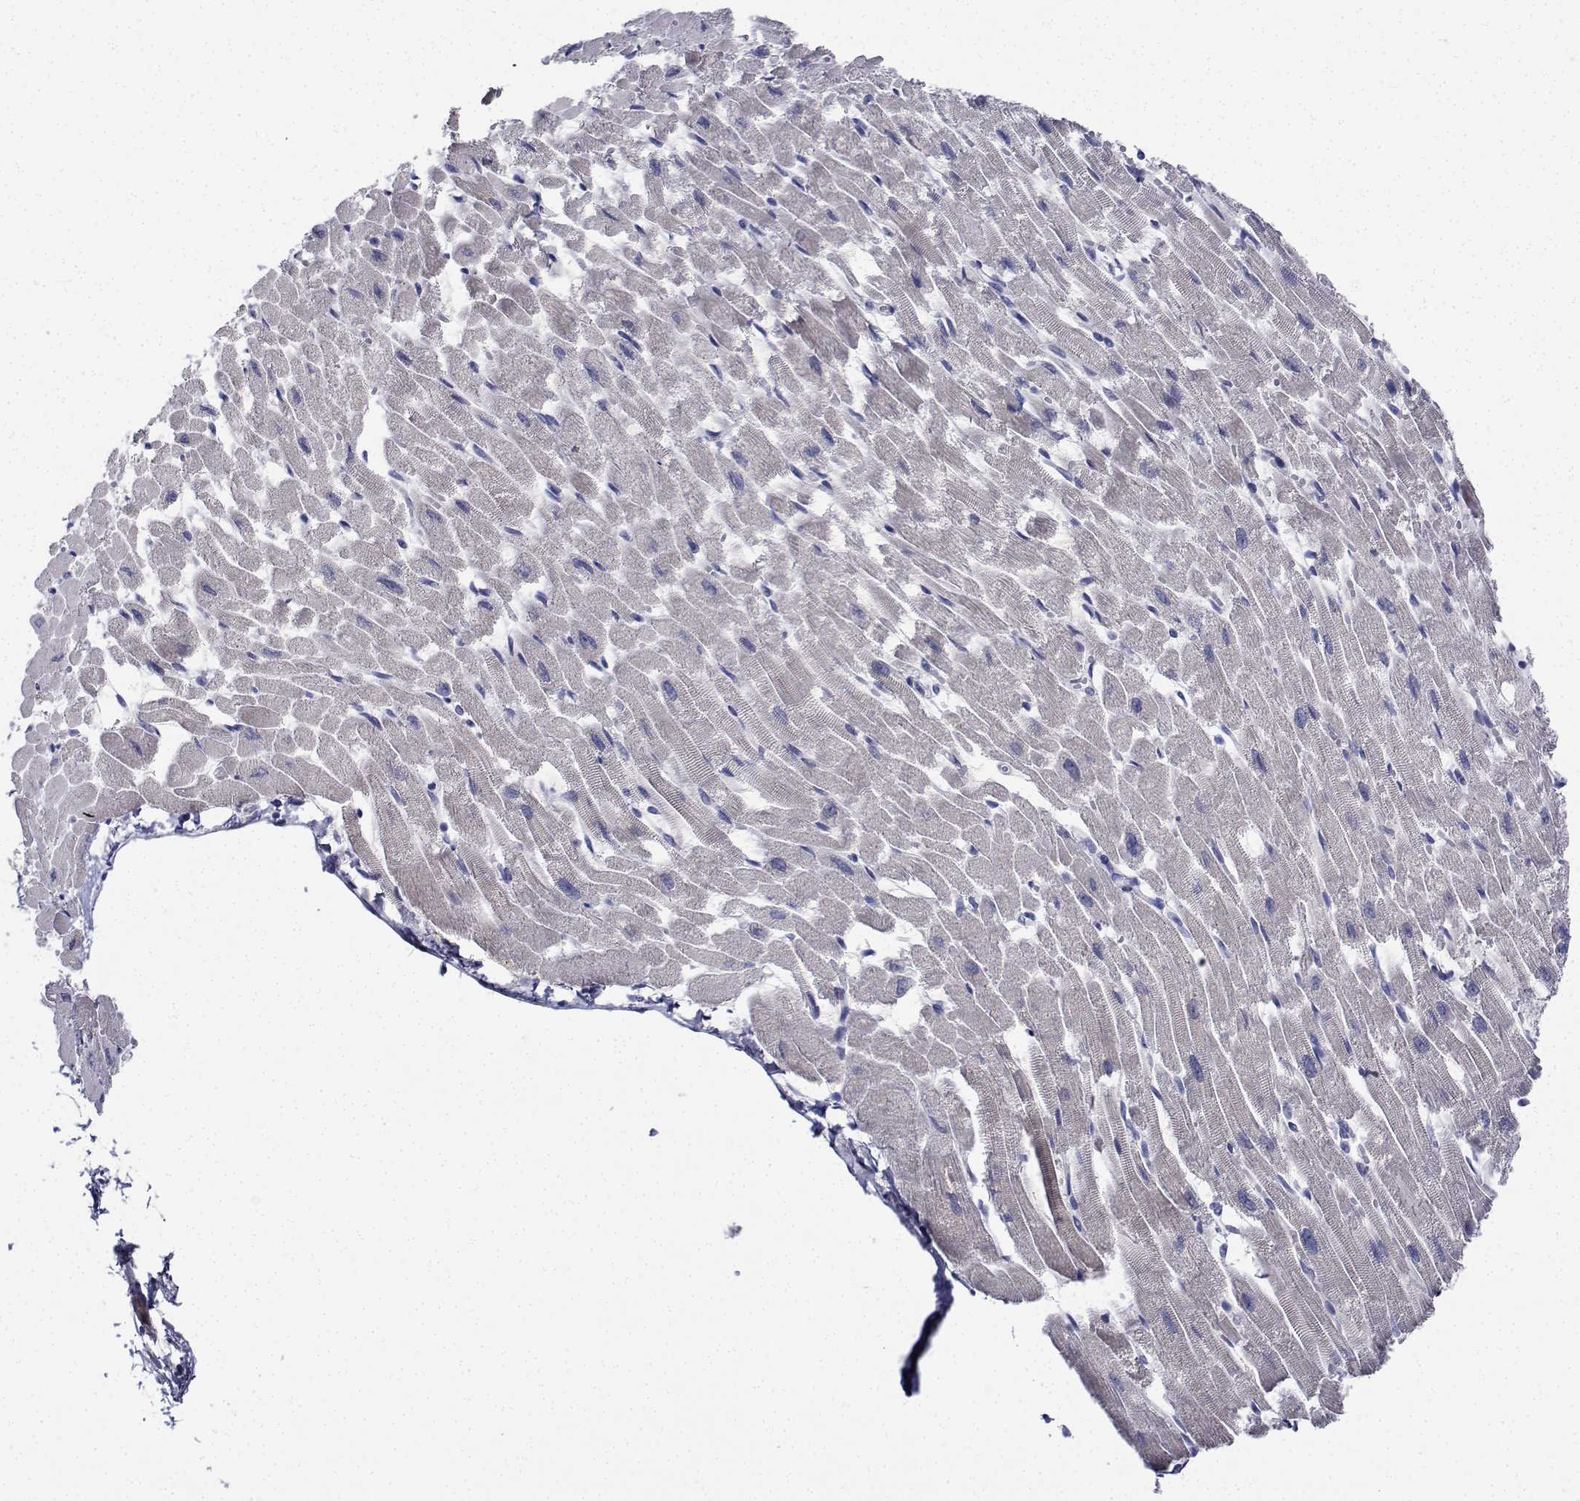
{"staining": {"intensity": "negative", "quantity": "none", "location": "none"}, "tissue": "heart muscle", "cell_type": "Cardiomyocytes", "image_type": "normal", "snomed": [{"axis": "morphology", "description": "Normal tissue, NOS"}, {"axis": "topography", "description": "Heart"}], "caption": "Heart muscle stained for a protein using immunohistochemistry reveals no expression cardiomyocytes.", "gene": "PLXNA4", "patient": {"sex": "female", "age": 52}}